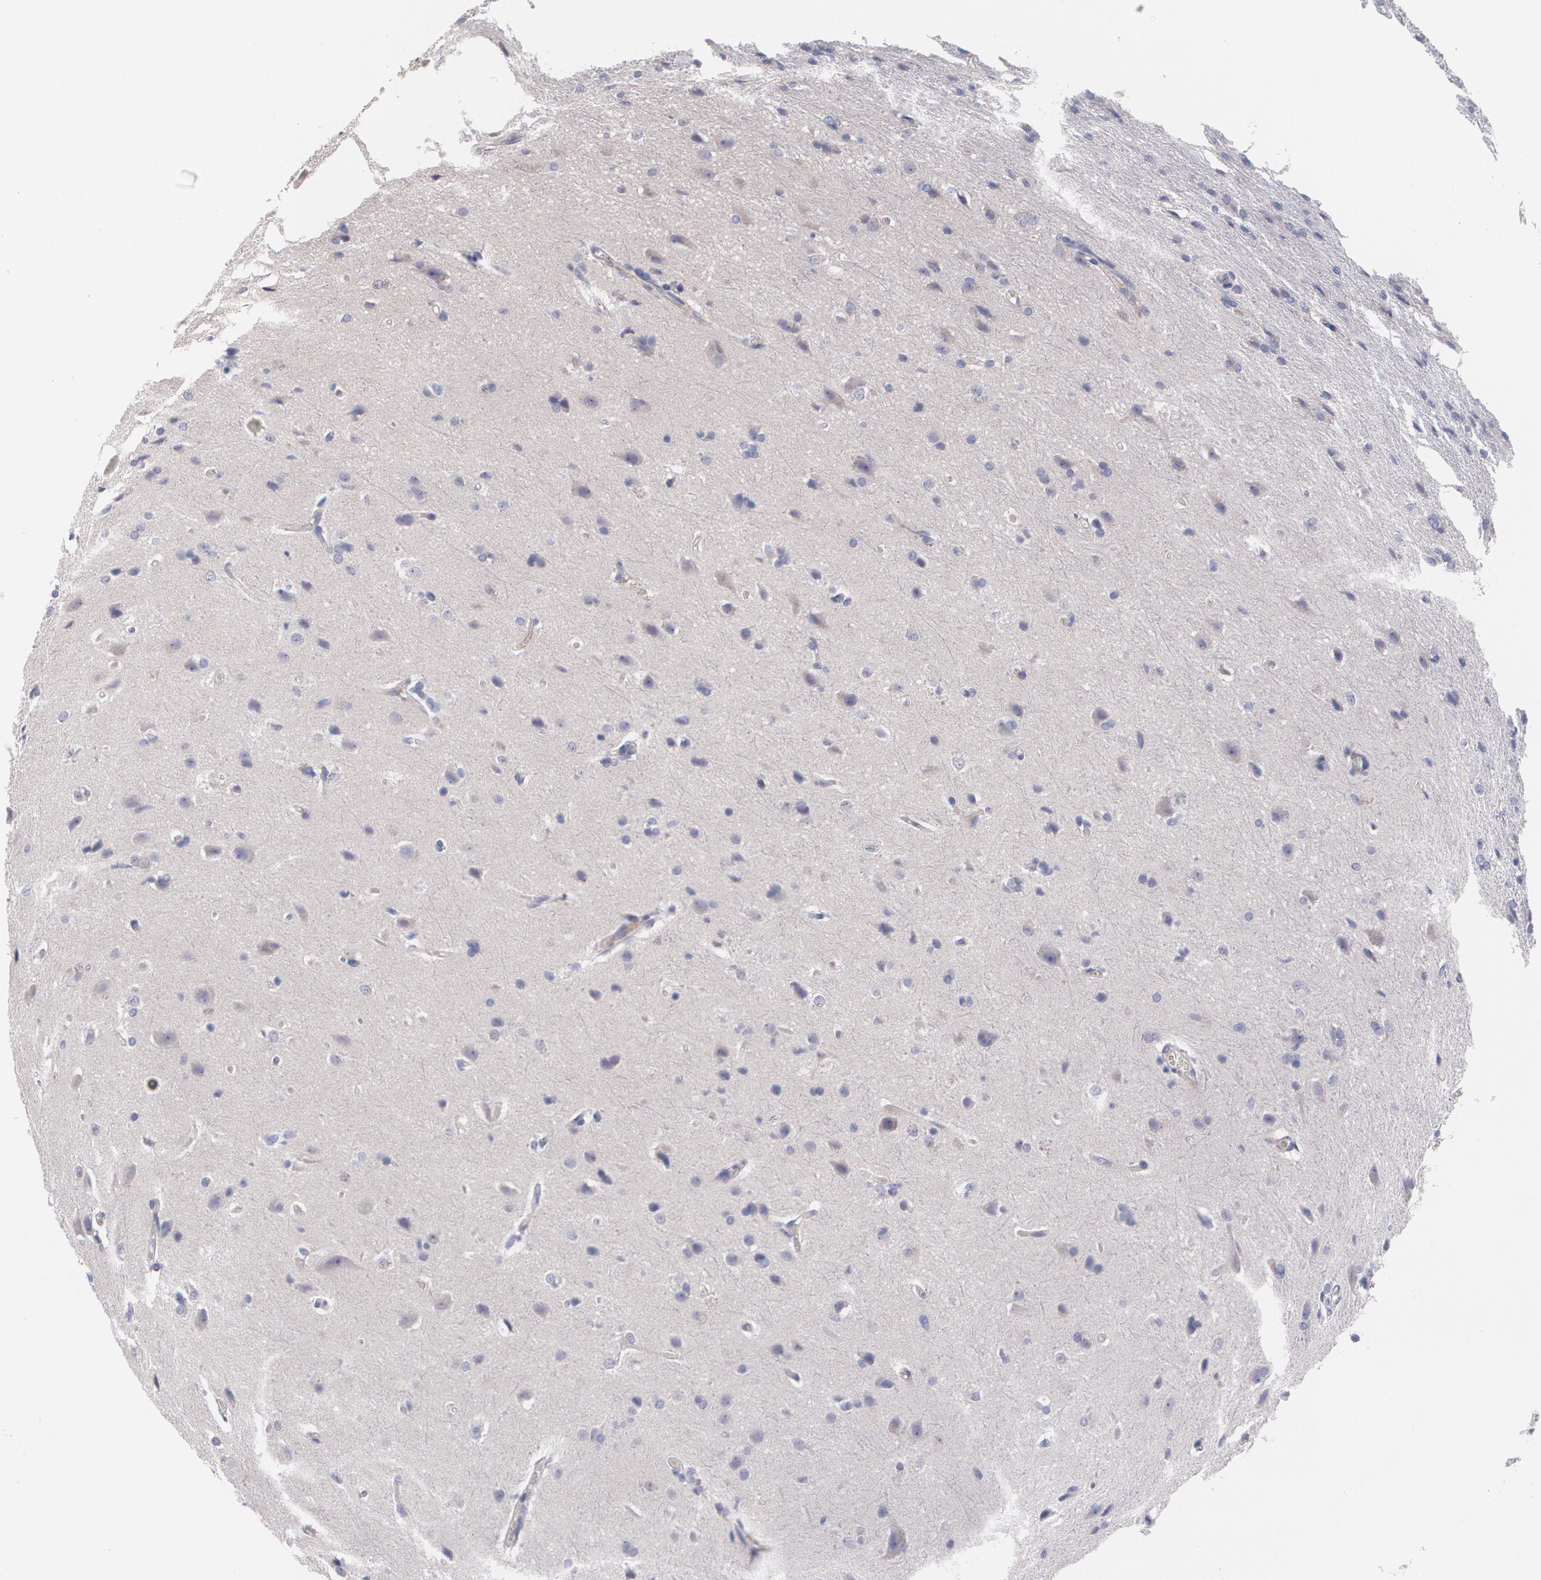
{"staining": {"intensity": "negative", "quantity": "none", "location": "none"}, "tissue": "glioma", "cell_type": "Tumor cells", "image_type": "cancer", "snomed": [{"axis": "morphology", "description": "Glioma, malignant, High grade"}, {"axis": "topography", "description": "Brain"}], "caption": "Micrograph shows no protein expression in tumor cells of malignant glioma (high-grade) tissue.", "gene": "FBLN1", "patient": {"sex": "male", "age": 68}}